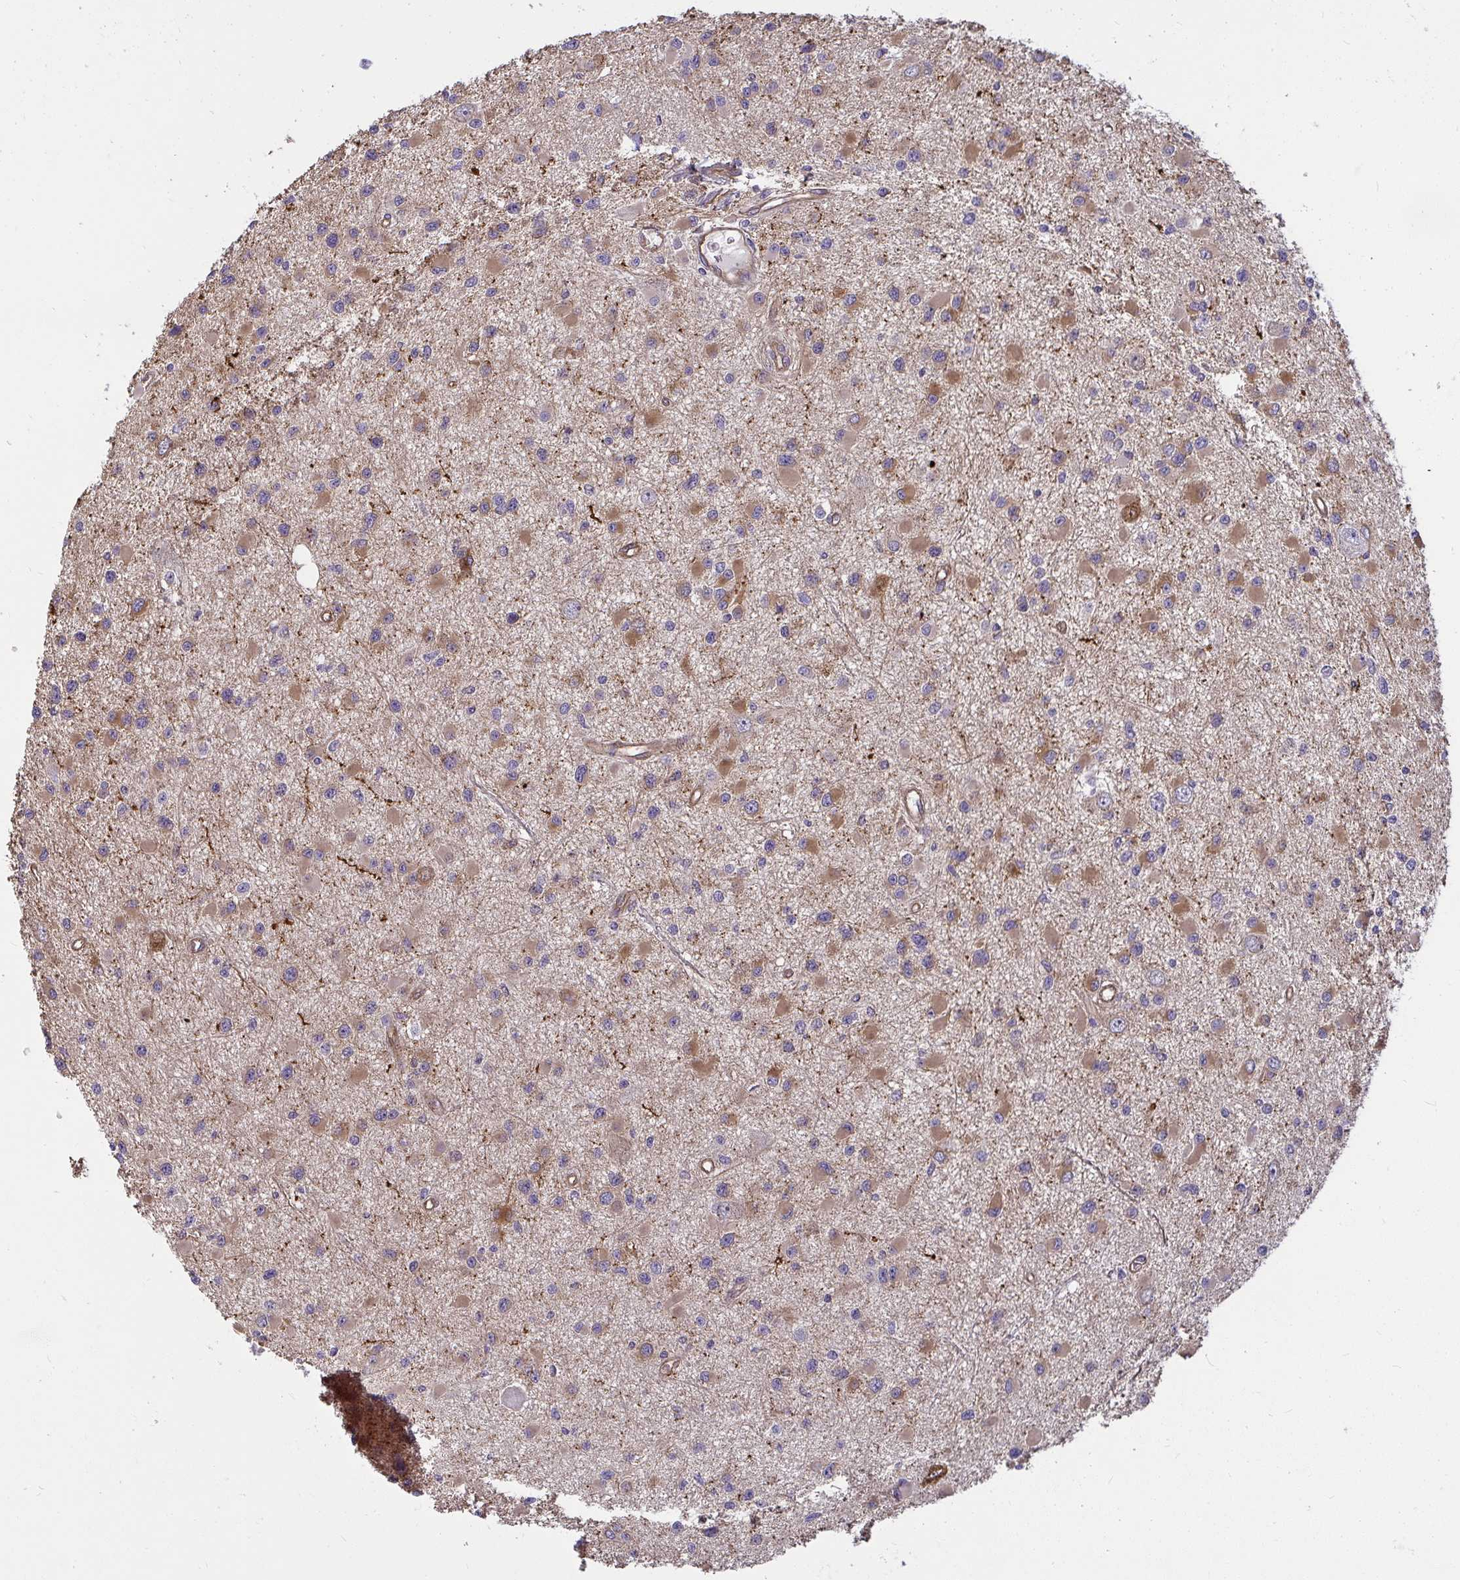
{"staining": {"intensity": "moderate", "quantity": "25%-75%", "location": "cytoplasmic/membranous"}, "tissue": "glioma", "cell_type": "Tumor cells", "image_type": "cancer", "snomed": [{"axis": "morphology", "description": "Glioma, malignant, High grade"}, {"axis": "topography", "description": "Brain"}], "caption": "Glioma stained with IHC reveals moderate cytoplasmic/membranous expression in about 25%-75% of tumor cells.", "gene": "IFIT3", "patient": {"sex": "male", "age": 54}}